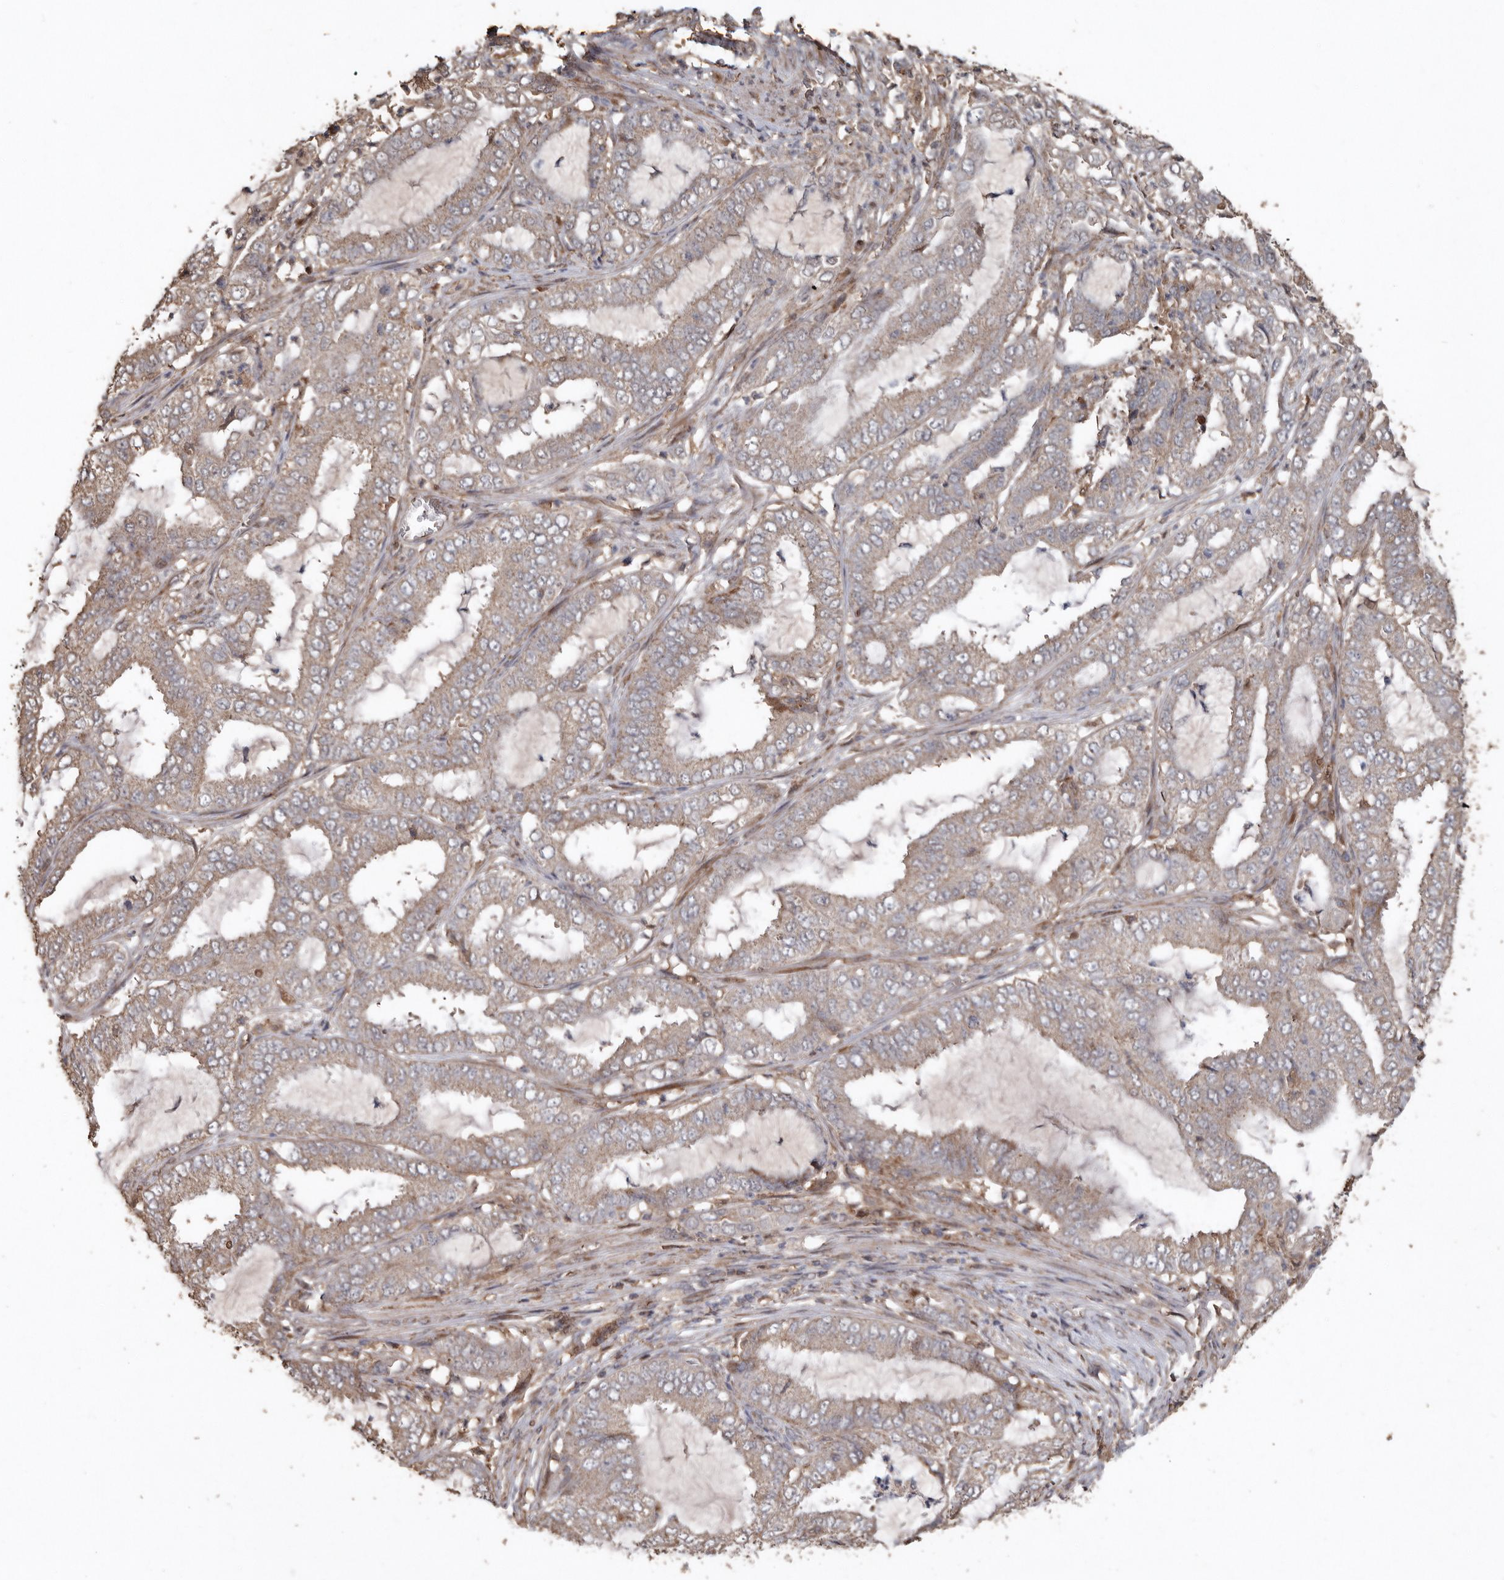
{"staining": {"intensity": "weak", "quantity": ">75%", "location": "cytoplasmic/membranous"}, "tissue": "endometrial cancer", "cell_type": "Tumor cells", "image_type": "cancer", "snomed": [{"axis": "morphology", "description": "Adenocarcinoma, NOS"}, {"axis": "topography", "description": "Endometrium"}], "caption": "Human endometrial adenocarcinoma stained with a brown dye exhibits weak cytoplasmic/membranous positive staining in approximately >75% of tumor cells.", "gene": "RANBP17", "patient": {"sex": "female", "age": 51}}